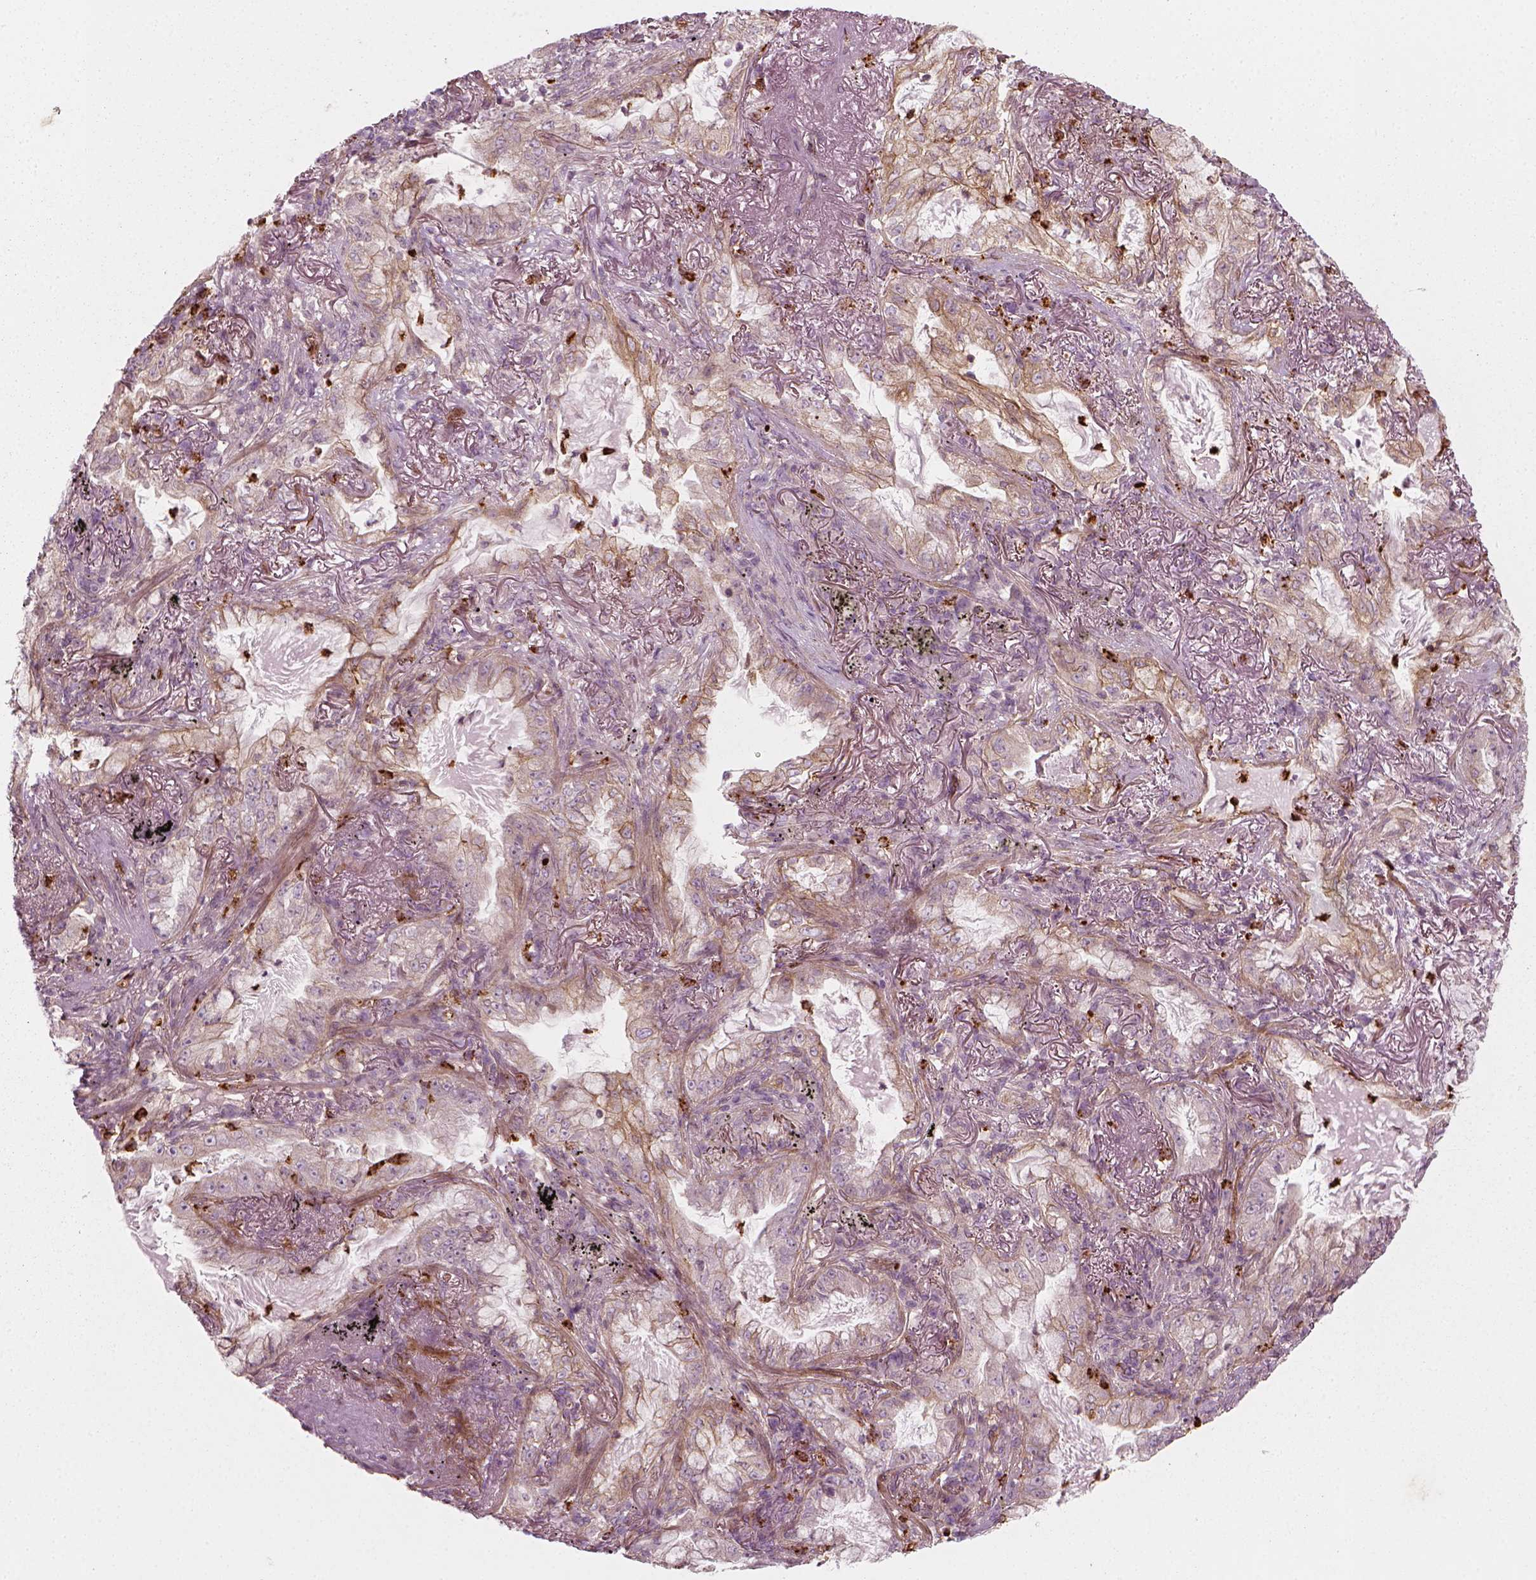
{"staining": {"intensity": "moderate", "quantity": "25%-75%", "location": "cytoplasmic/membranous"}, "tissue": "lung cancer", "cell_type": "Tumor cells", "image_type": "cancer", "snomed": [{"axis": "morphology", "description": "Adenocarcinoma, NOS"}, {"axis": "topography", "description": "Lung"}], "caption": "Lung adenocarcinoma tissue shows moderate cytoplasmic/membranous staining in approximately 25%-75% of tumor cells, visualized by immunohistochemistry. Nuclei are stained in blue.", "gene": "NPTN", "patient": {"sex": "female", "age": 73}}